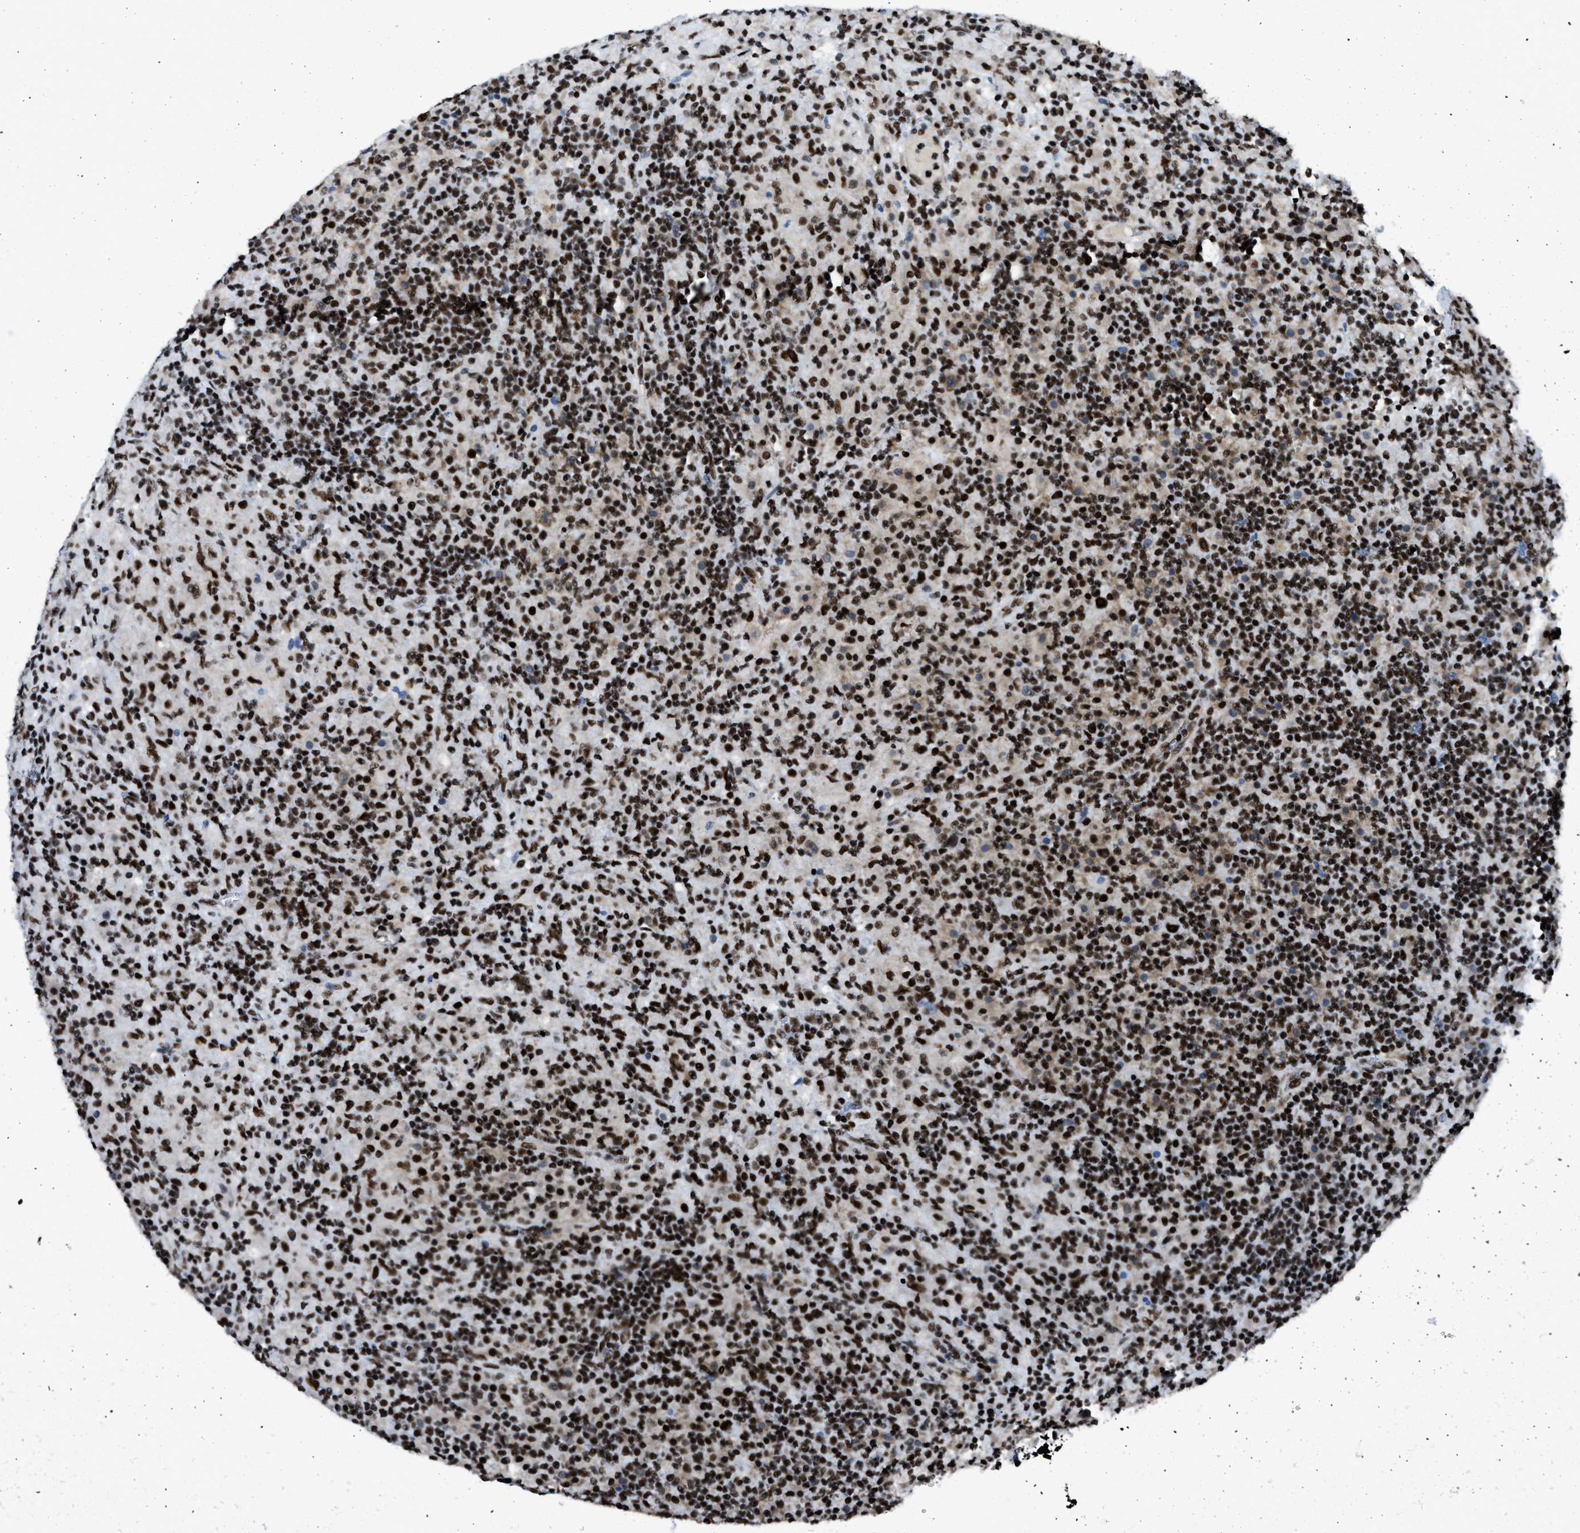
{"staining": {"intensity": "strong", "quantity": ">75%", "location": "cytoplasmic/membranous,nuclear"}, "tissue": "lymphoma", "cell_type": "Tumor cells", "image_type": "cancer", "snomed": [{"axis": "morphology", "description": "Hodgkin's disease, NOS"}, {"axis": "topography", "description": "Lymph node"}], "caption": "Immunohistochemistry of human Hodgkin's disease shows high levels of strong cytoplasmic/membranous and nuclear staining in about >75% of tumor cells.", "gene": "SCAF4", "patient": {"sex": "male", "age": 70}}